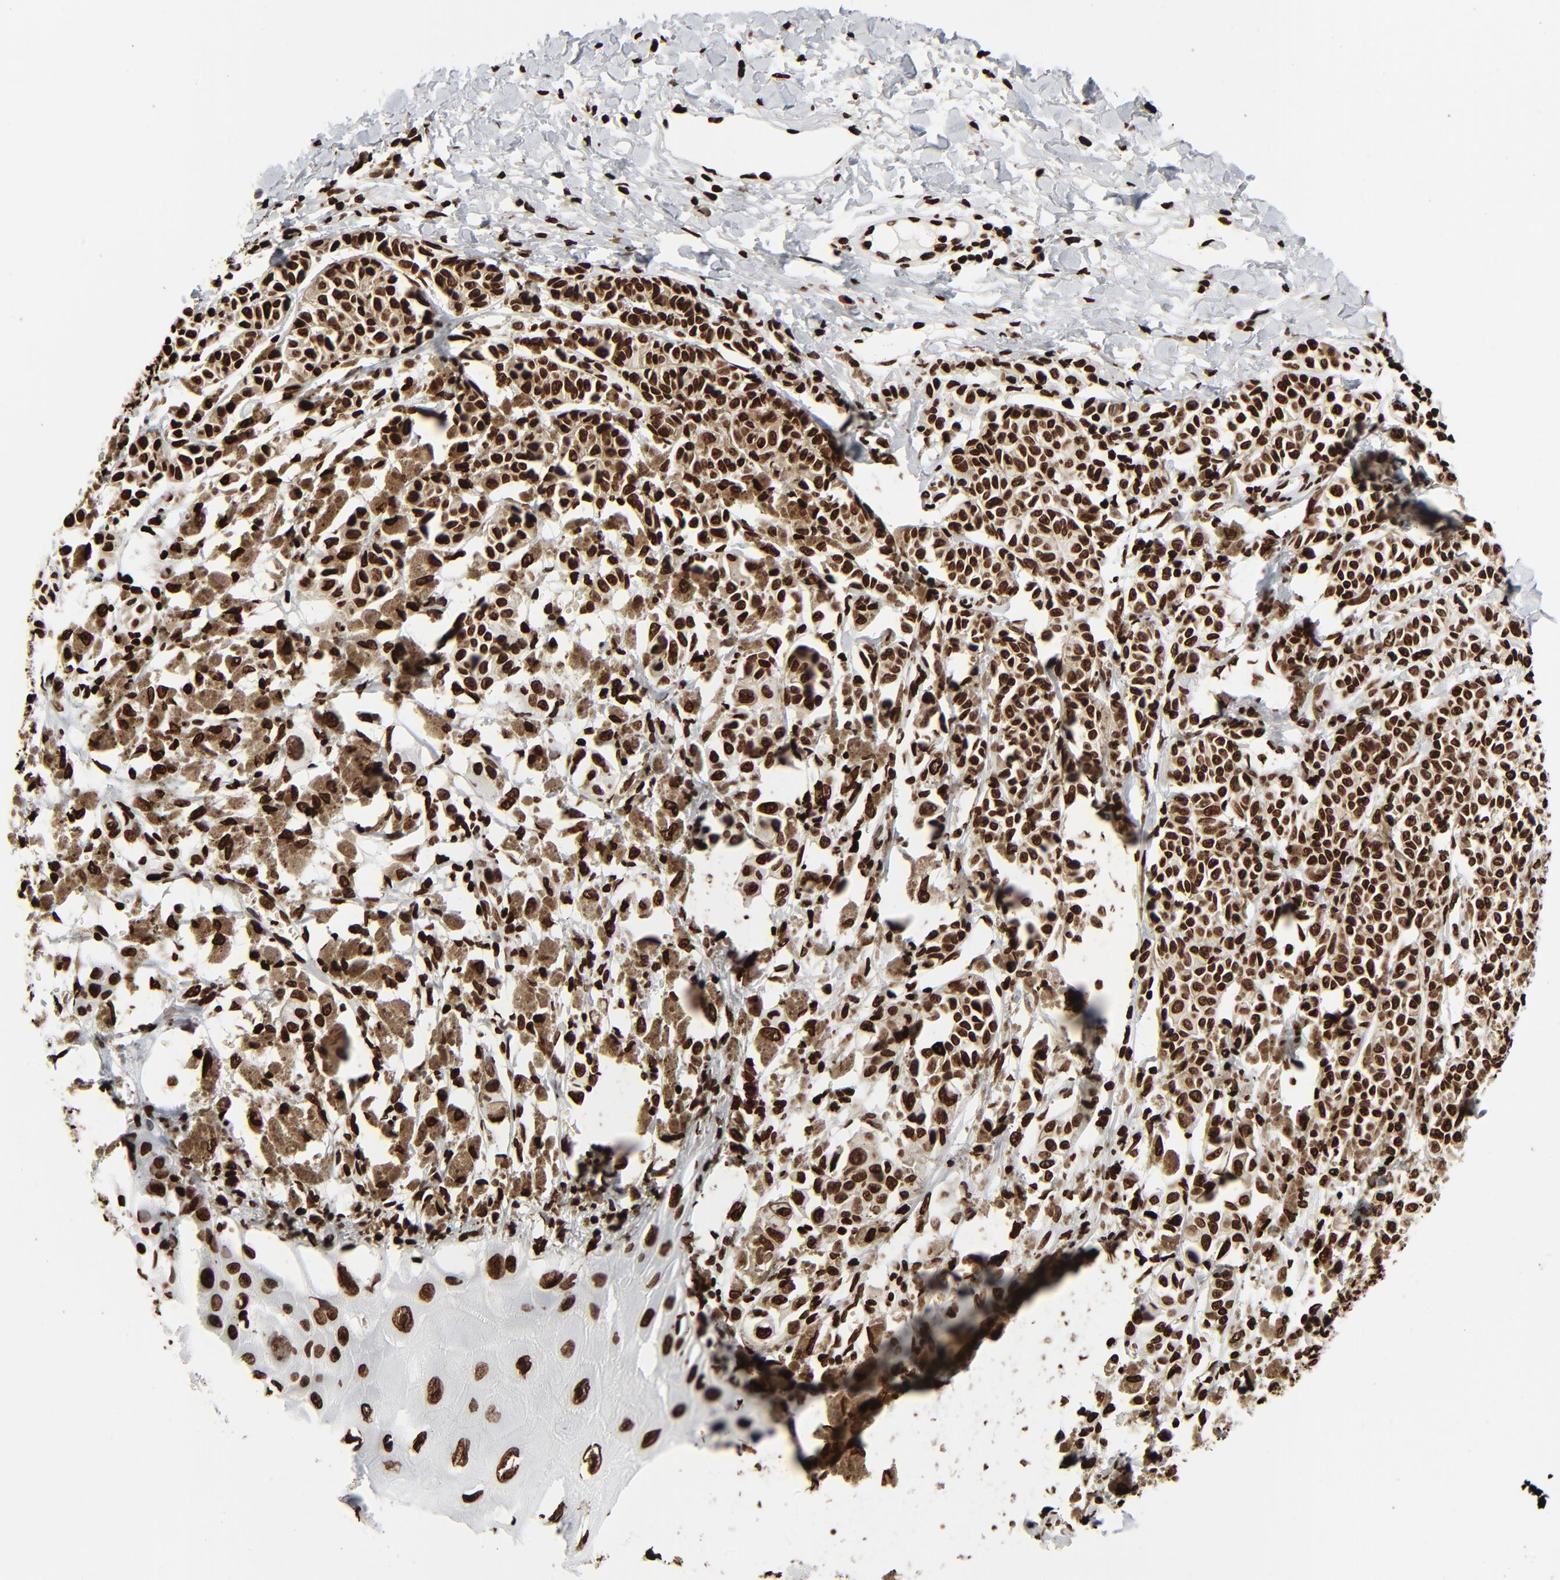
{"staining": {"intensity": "strong", "quantity": ">75%", "location": "nuclear"}, "tissue": "melanoma", "cell_type": "Tumor cells", "image_type": "cancer", "snomed": [{"axis": "morphology", "description": "Malignant melanoma, NOS"}, {"axis": "topography", "description": "Skin"}], "caption": "An image showing strong nuclear expression in about >75% of tumor cells in malignant melanoma, as visualized by brown immunohistochemical staining.", "gene": "H3-4", "patient": {"sex": "male", "age": 76}}